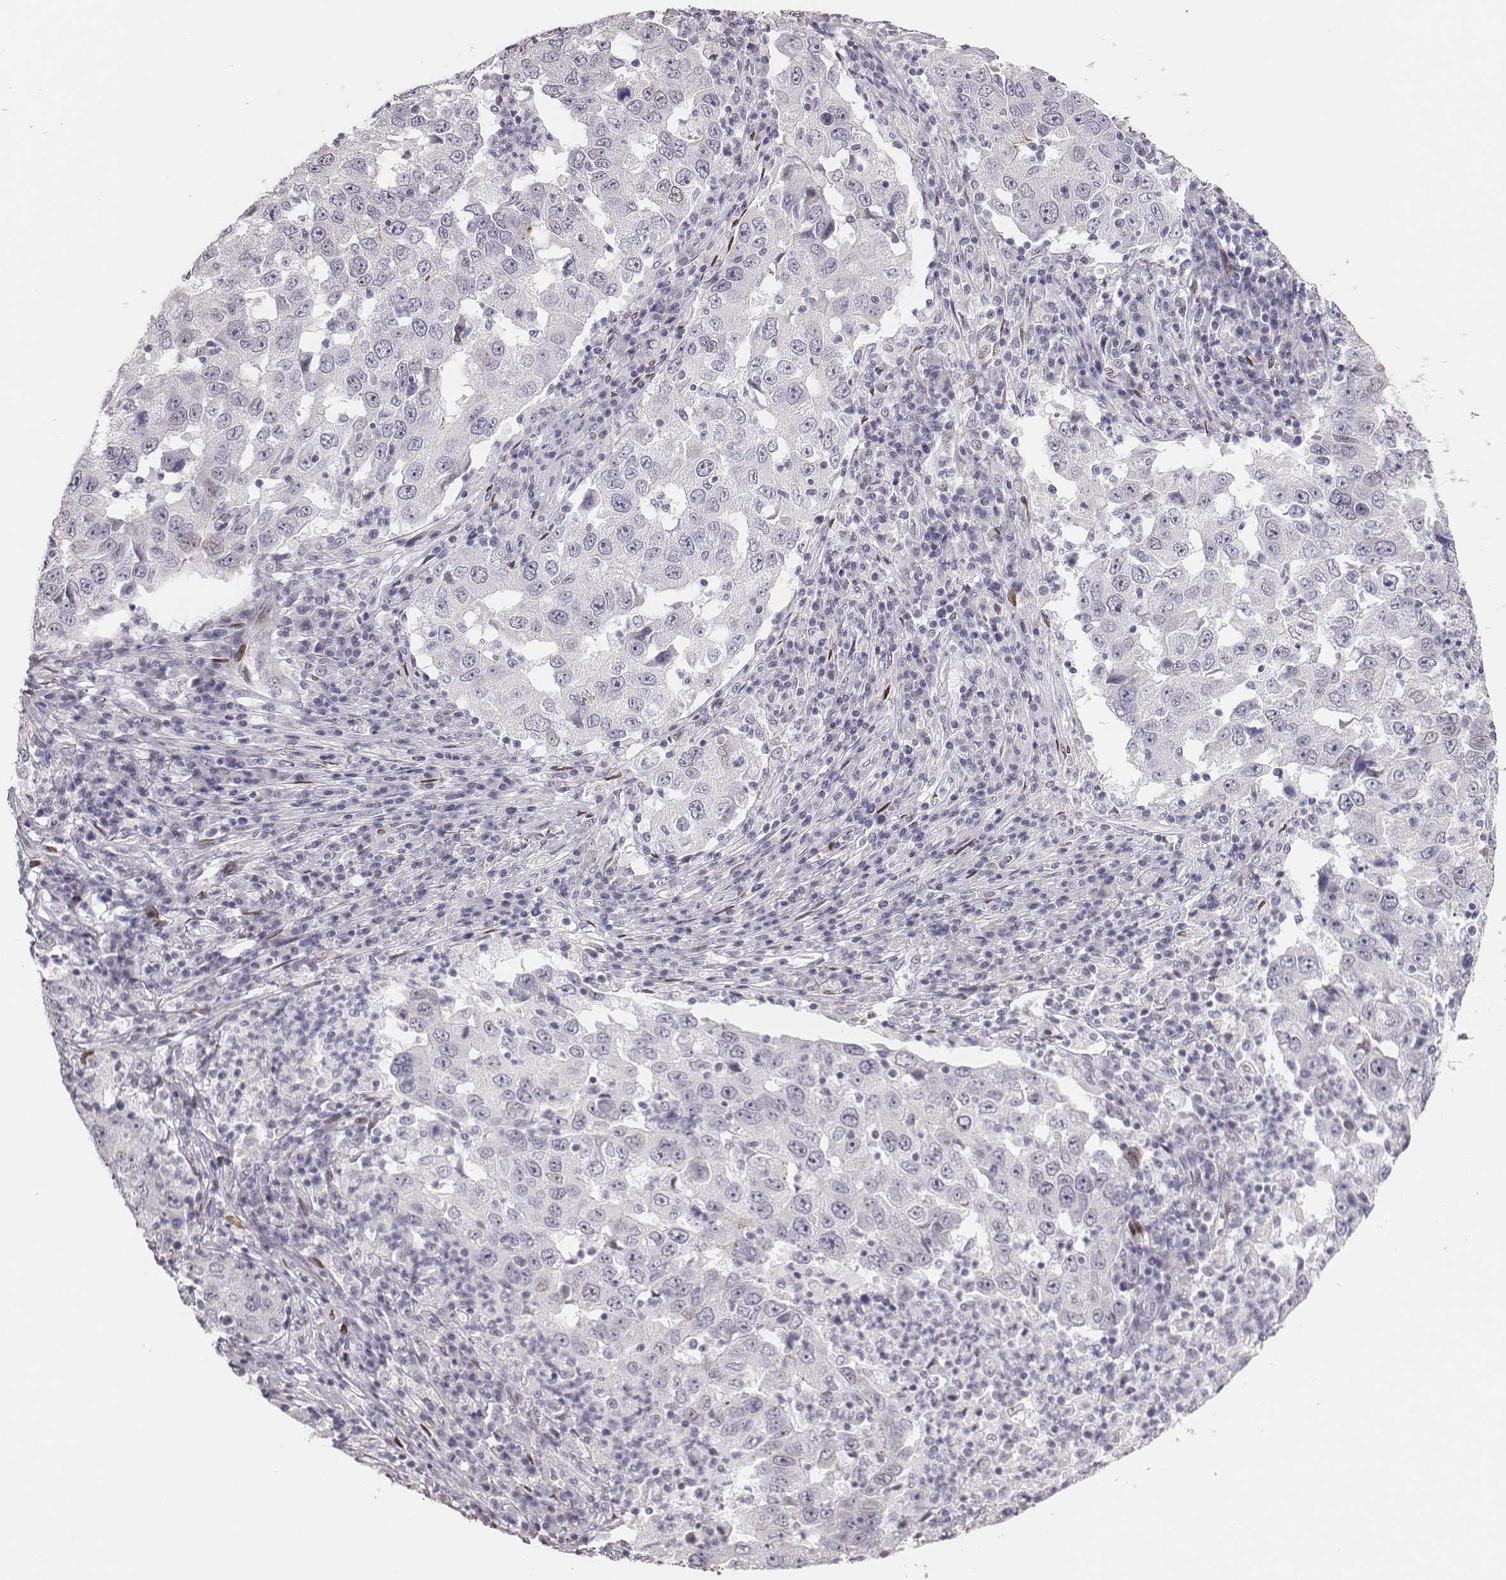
{"staining": {"intensity": "negative", "quantity": "none", "location": "none"}, "tissue": "lung cancer", "cell_type": "Tumor cells", "image_type": "cancer", "snomed": [{"axis": "morphology", "description": "Adenocarcinoma, NOS"}, {"axis": "topography", "description": "Lung"}], "caption": "Immunohistochemical staining of lung cancer (adenocarcinoma) displays no significant staining in tumor cells.", "gene": "ADGRF4", "patient": {"sex": "male", "age": 73}}